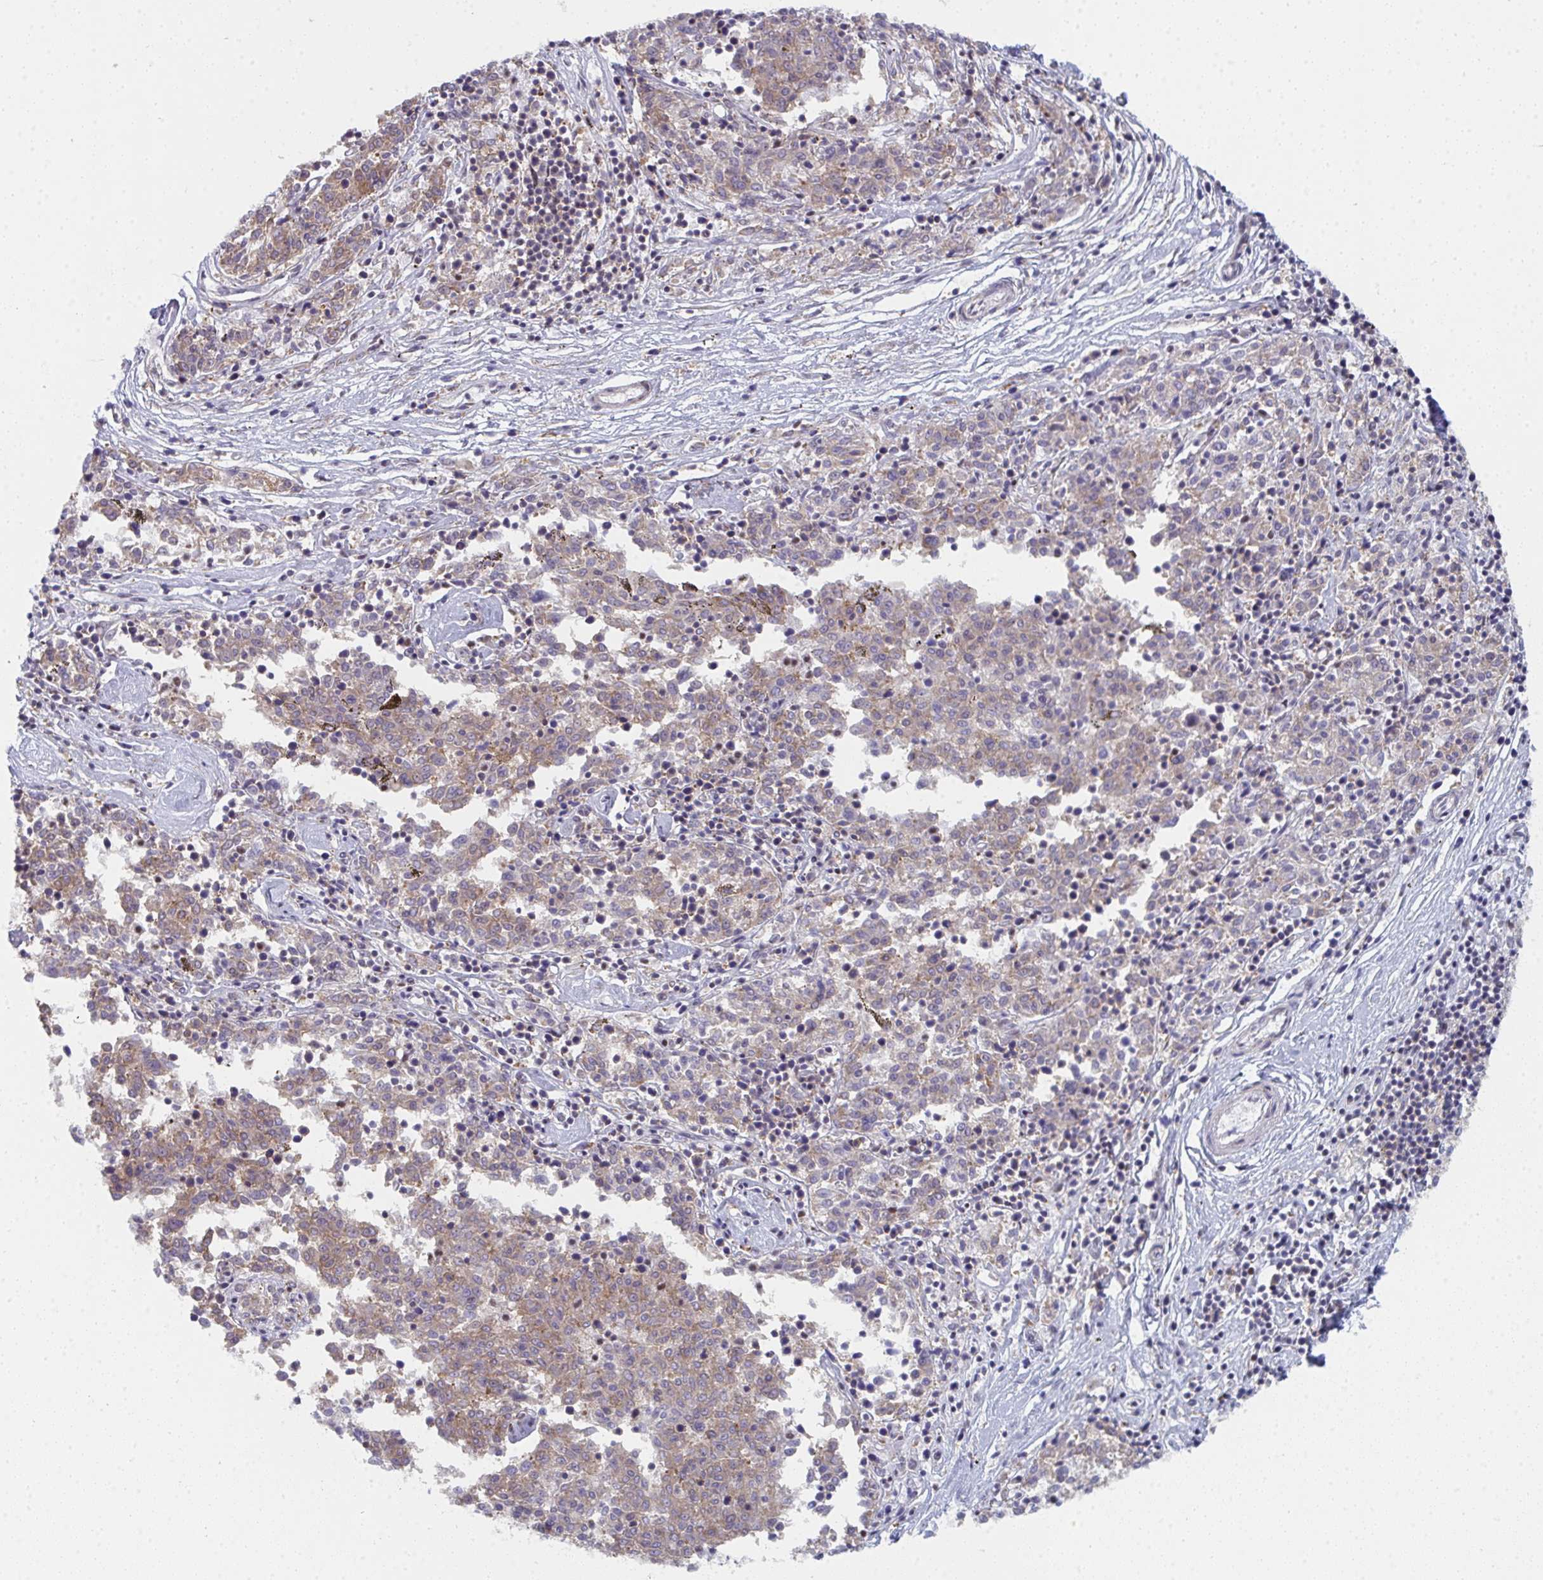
{"staining": {"intensity": "weak", "quantity": "25%-75%", "location": "cytoplasmic/membranous,nuclear"}, "tissue": "melanoma", "cell_type": "Tumor cells", "image_type": "cancer", "snomed": [{"axis": "morphology", "description": "Malignant melanoma, NOS"}, {"axis": "topography", "description": "Skin"}], "caption": "Protein staining of melanoma tissue demonstrates weak cytoplasmic/membranous and nuclear expression in about 25%-75% of tumor cells.", "gene": "SNRNP70", "patient": {"sex": "female", "age": 72}}